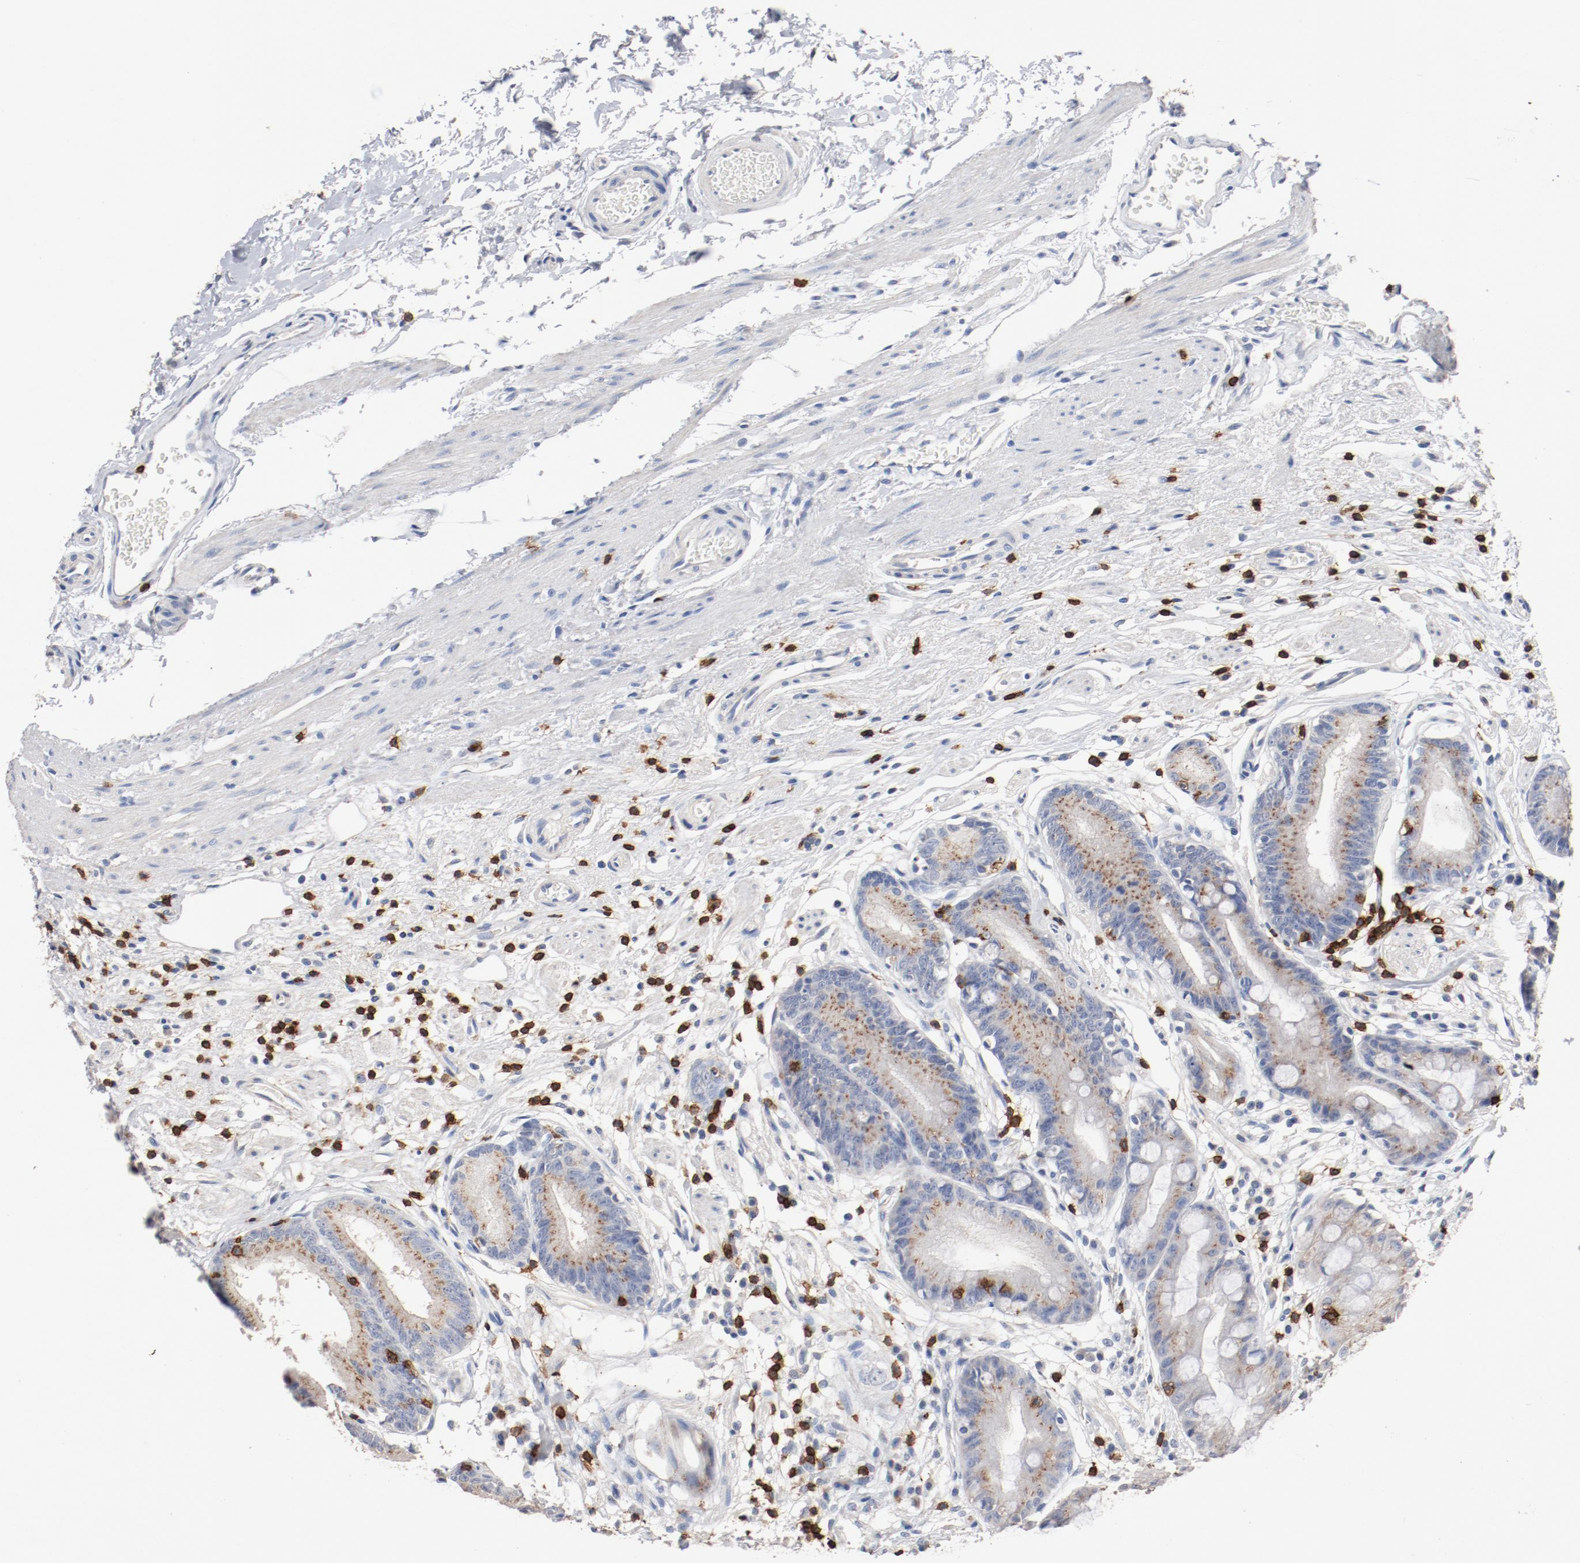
{"staining": {"intensity": "weak", "quantity": ">75%", "location": "cytoplasmic/membranous"}, "tissue": "stomach", "cell_type": "Glandular cells", "image_type": "normal", "snomed": [{"axis": "morphology", "description": "Normal tissue, NOS"}, {"axis": "morphology", "description": "Inflammation, NOS"}, {"axis": "topography", "description": "Stomach, lower"}], "caption": "Human stomach stained for a protein (brown) exhibits weak cytoplasmic/membranous positive staining in about >75% of glandular cells.", "gene": "CD247", "patient": {"sex": "male", "age": 59}}